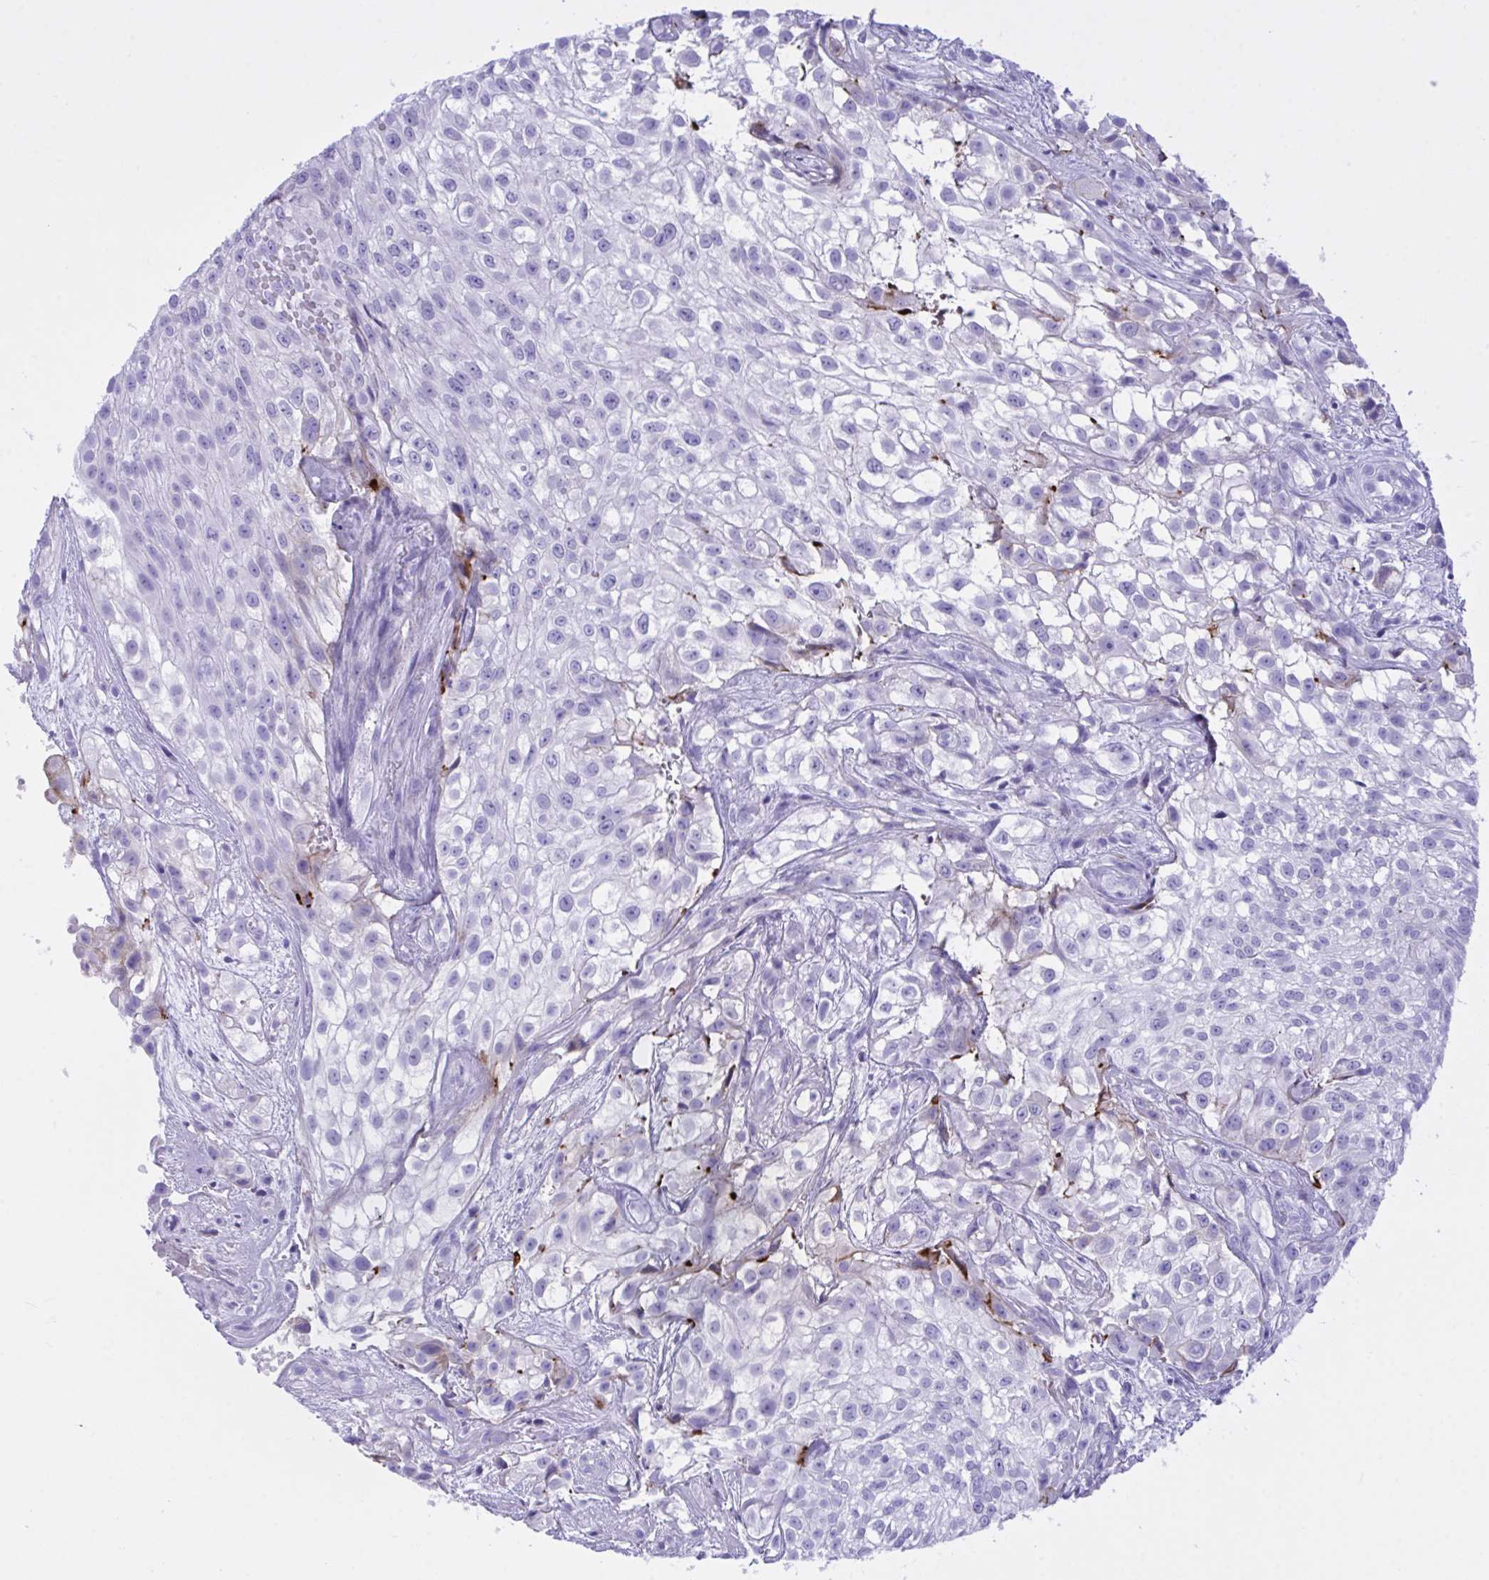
{"staining": {"intensity": "negative", "quantity": "none", "location": "none"}, "tissue": "urothelial cancer", "cell_type": "Tumor cells", "image_type": "cancer", "snomed": [{"axis": "morphology", "description": "Urothelial carcinoma, High grade"}, {"axis": "topography", "description": "Urinary bladder"}], "caption": "Tumor cells show no significant protein staining in urothelial carcinoma (high-grade). Brightfield microscopy of immunohistochemistry (IHC) stained with DAB (3,3'-diaminobenzidine) (brown) and hematoxylin (blue), captured at high magnification.", "gene": "BEX5", "patient": {"sex": "male", "age": 56}}